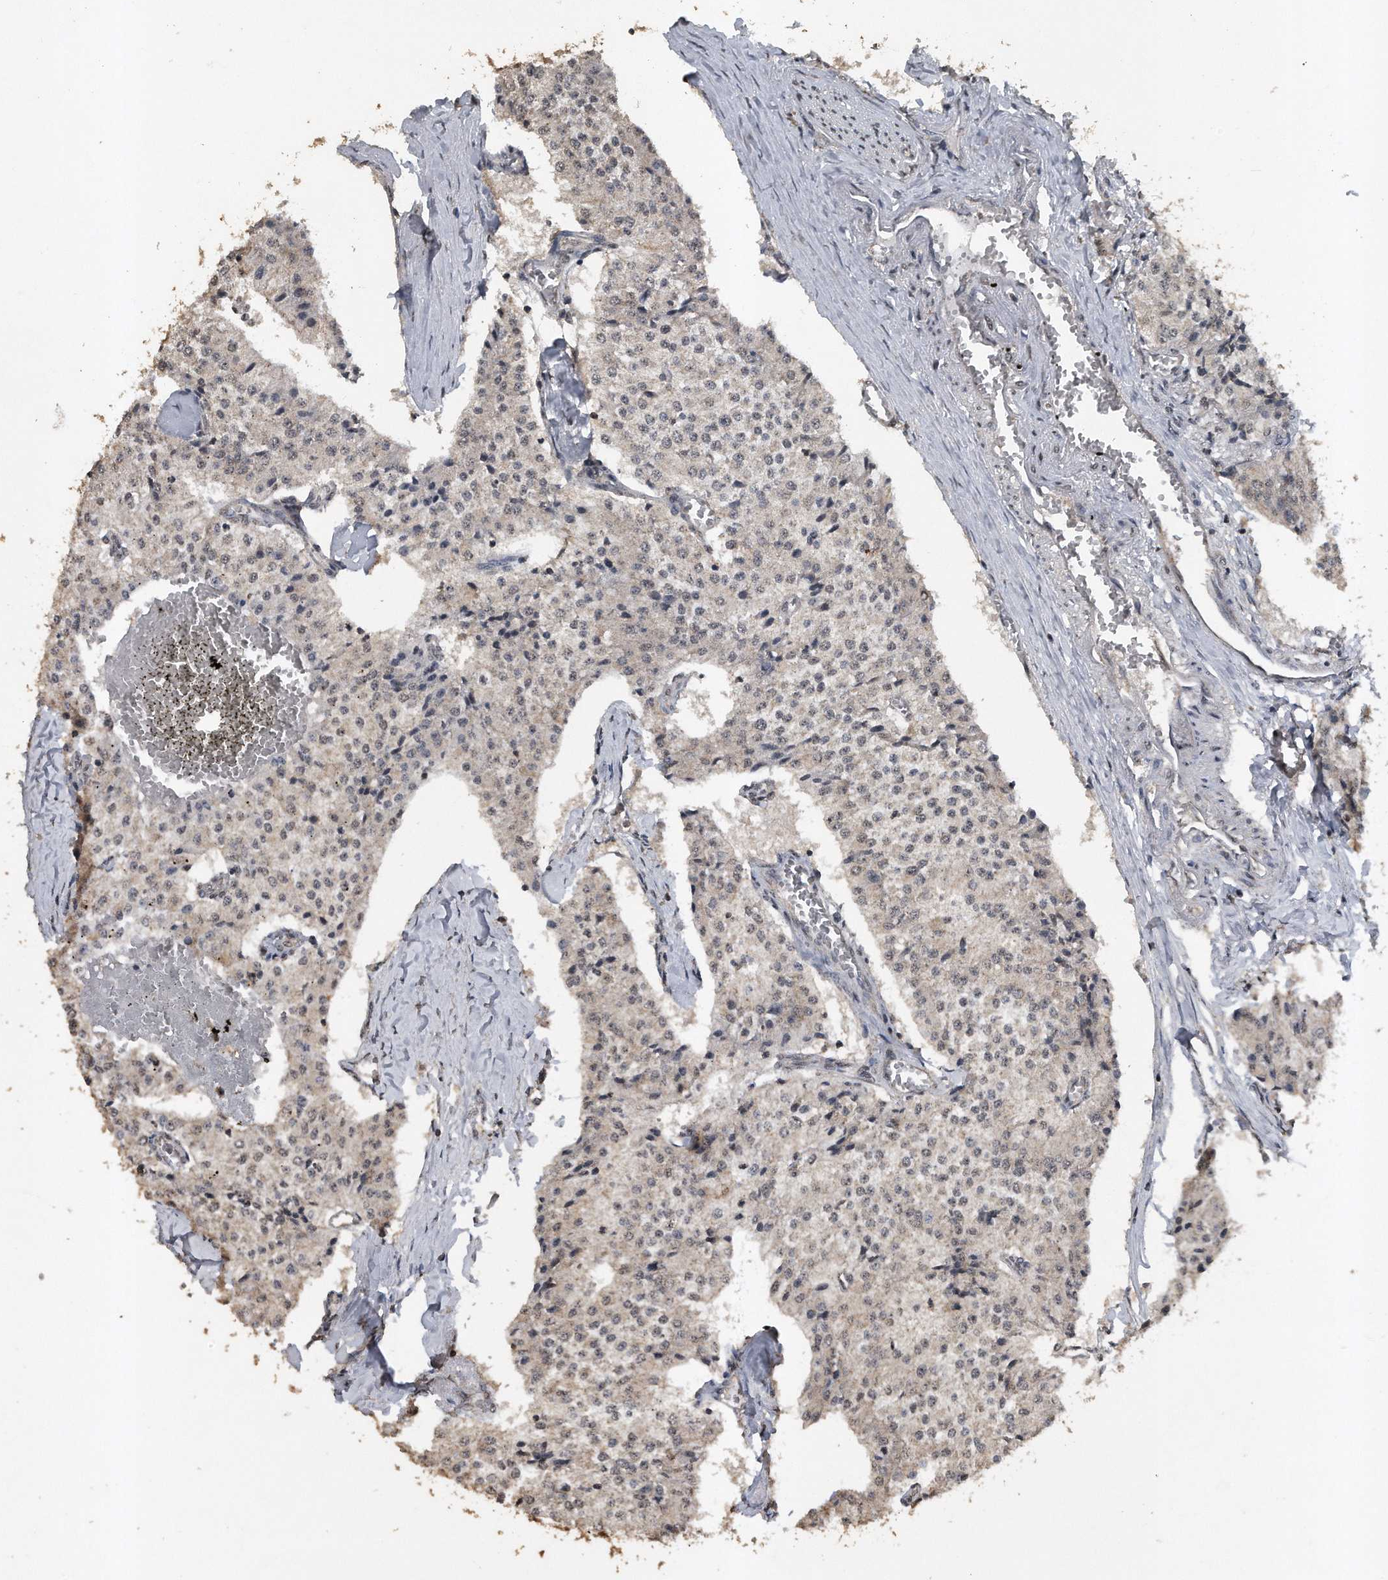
{"staining": {"intensity": "negative", "quantity": "none", "location": "none"}, "tissue": "carcinoid", "cell_type": "Tumor cells", "image_type": "cancer", "snomed": [{"axis": "morphology", "description": "Carcinoid, malignant, NOS"}, {"axis": "topography", "description": "Colon"}], "caption": "Human malignant carcinoid stained for a protein using immunohistochemistry (IHC) displays no expression in tumor cells.", "gene": "CRYZL1", "patient": {"sex": "female", "age": 52}}